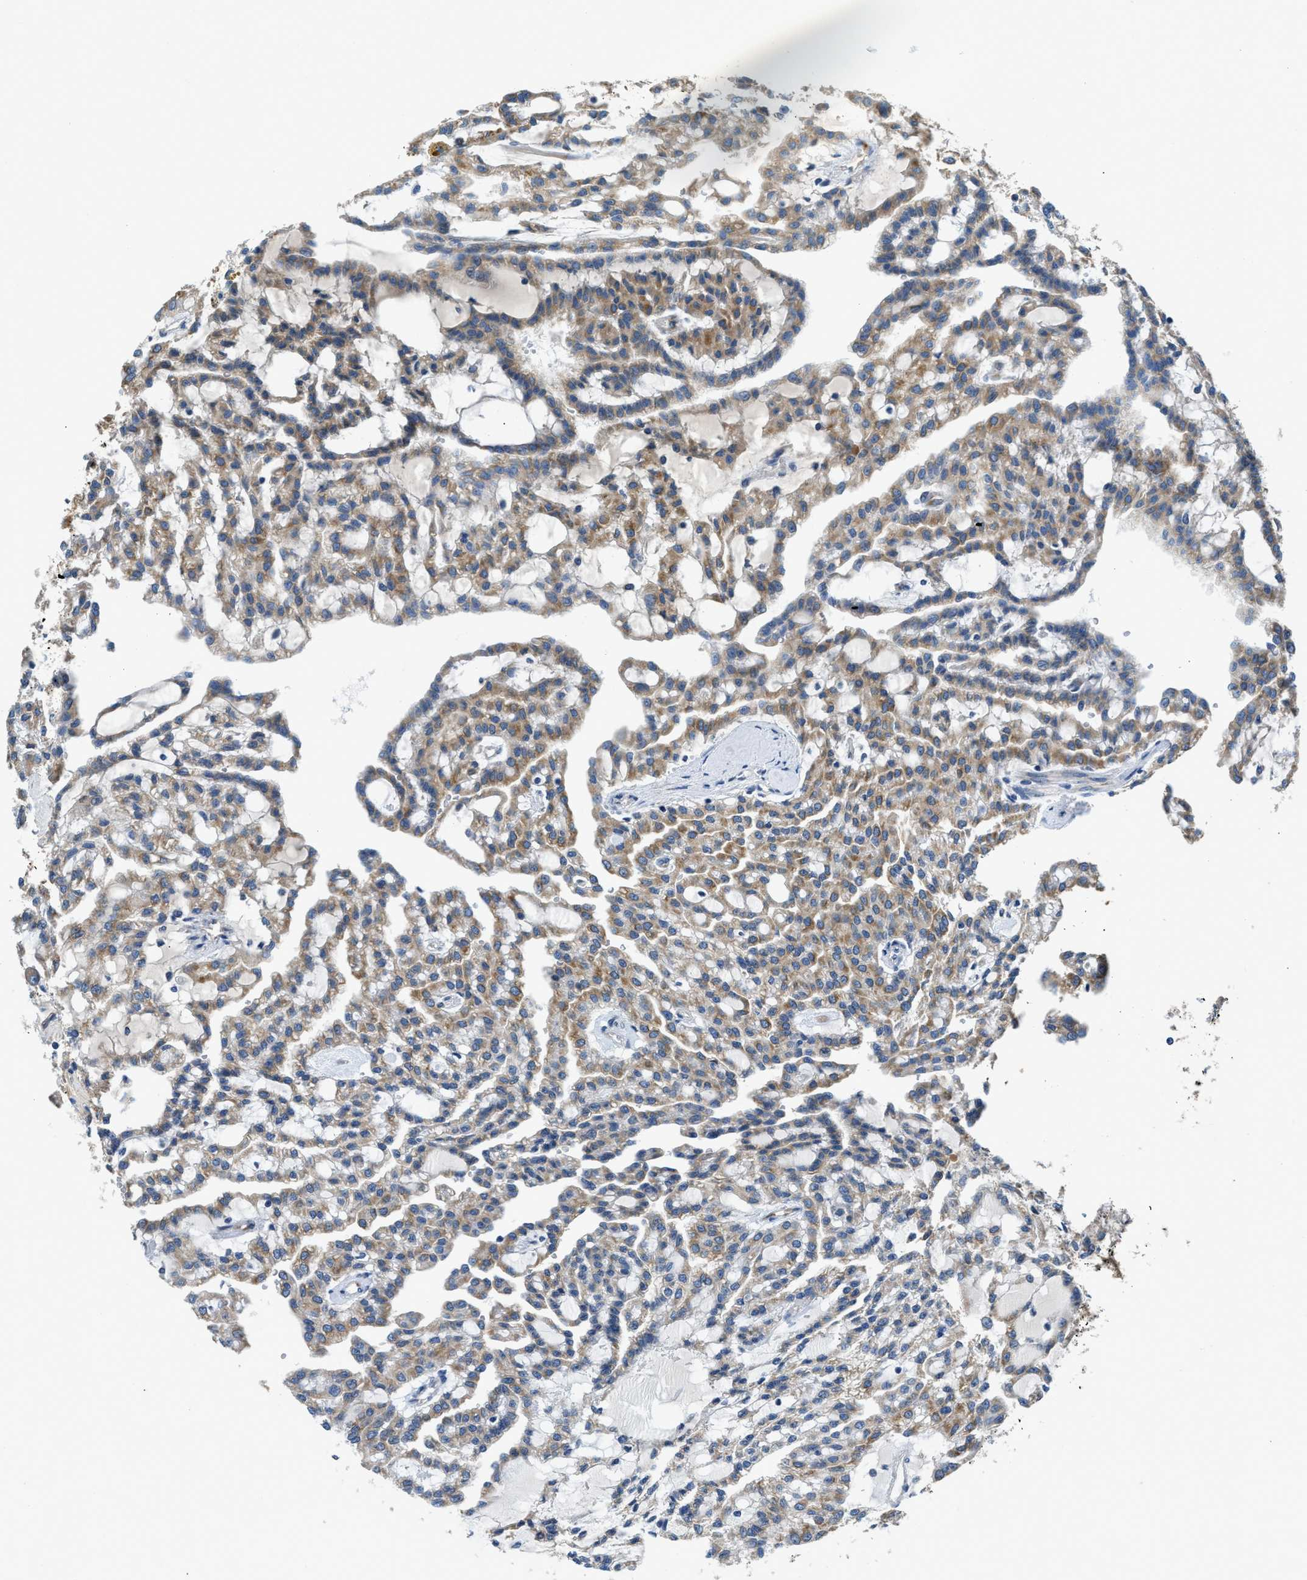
{"staining": {"intensity": "moderate", "quantity": ">75%", "location": "cytoplasmic/membranous"}, "tissue": "renal cancer", "cell_type": "Tumor cells", "image_type": "cancer", "snomed": [{"axis": "morphology", "description": "Adenocarcinoma, NOS"}, {"axis": "topography", "description": "Kidney"}], "caption": "There is medium levels of moderate cytoplasmic/membranous expression in tumor cells of renal cancer (adenocarcinoma), as demonstrated by immunohistochemical staining (brown color).", "gene": "GGCX", "patient": {"sex": "male", "age": 63}}